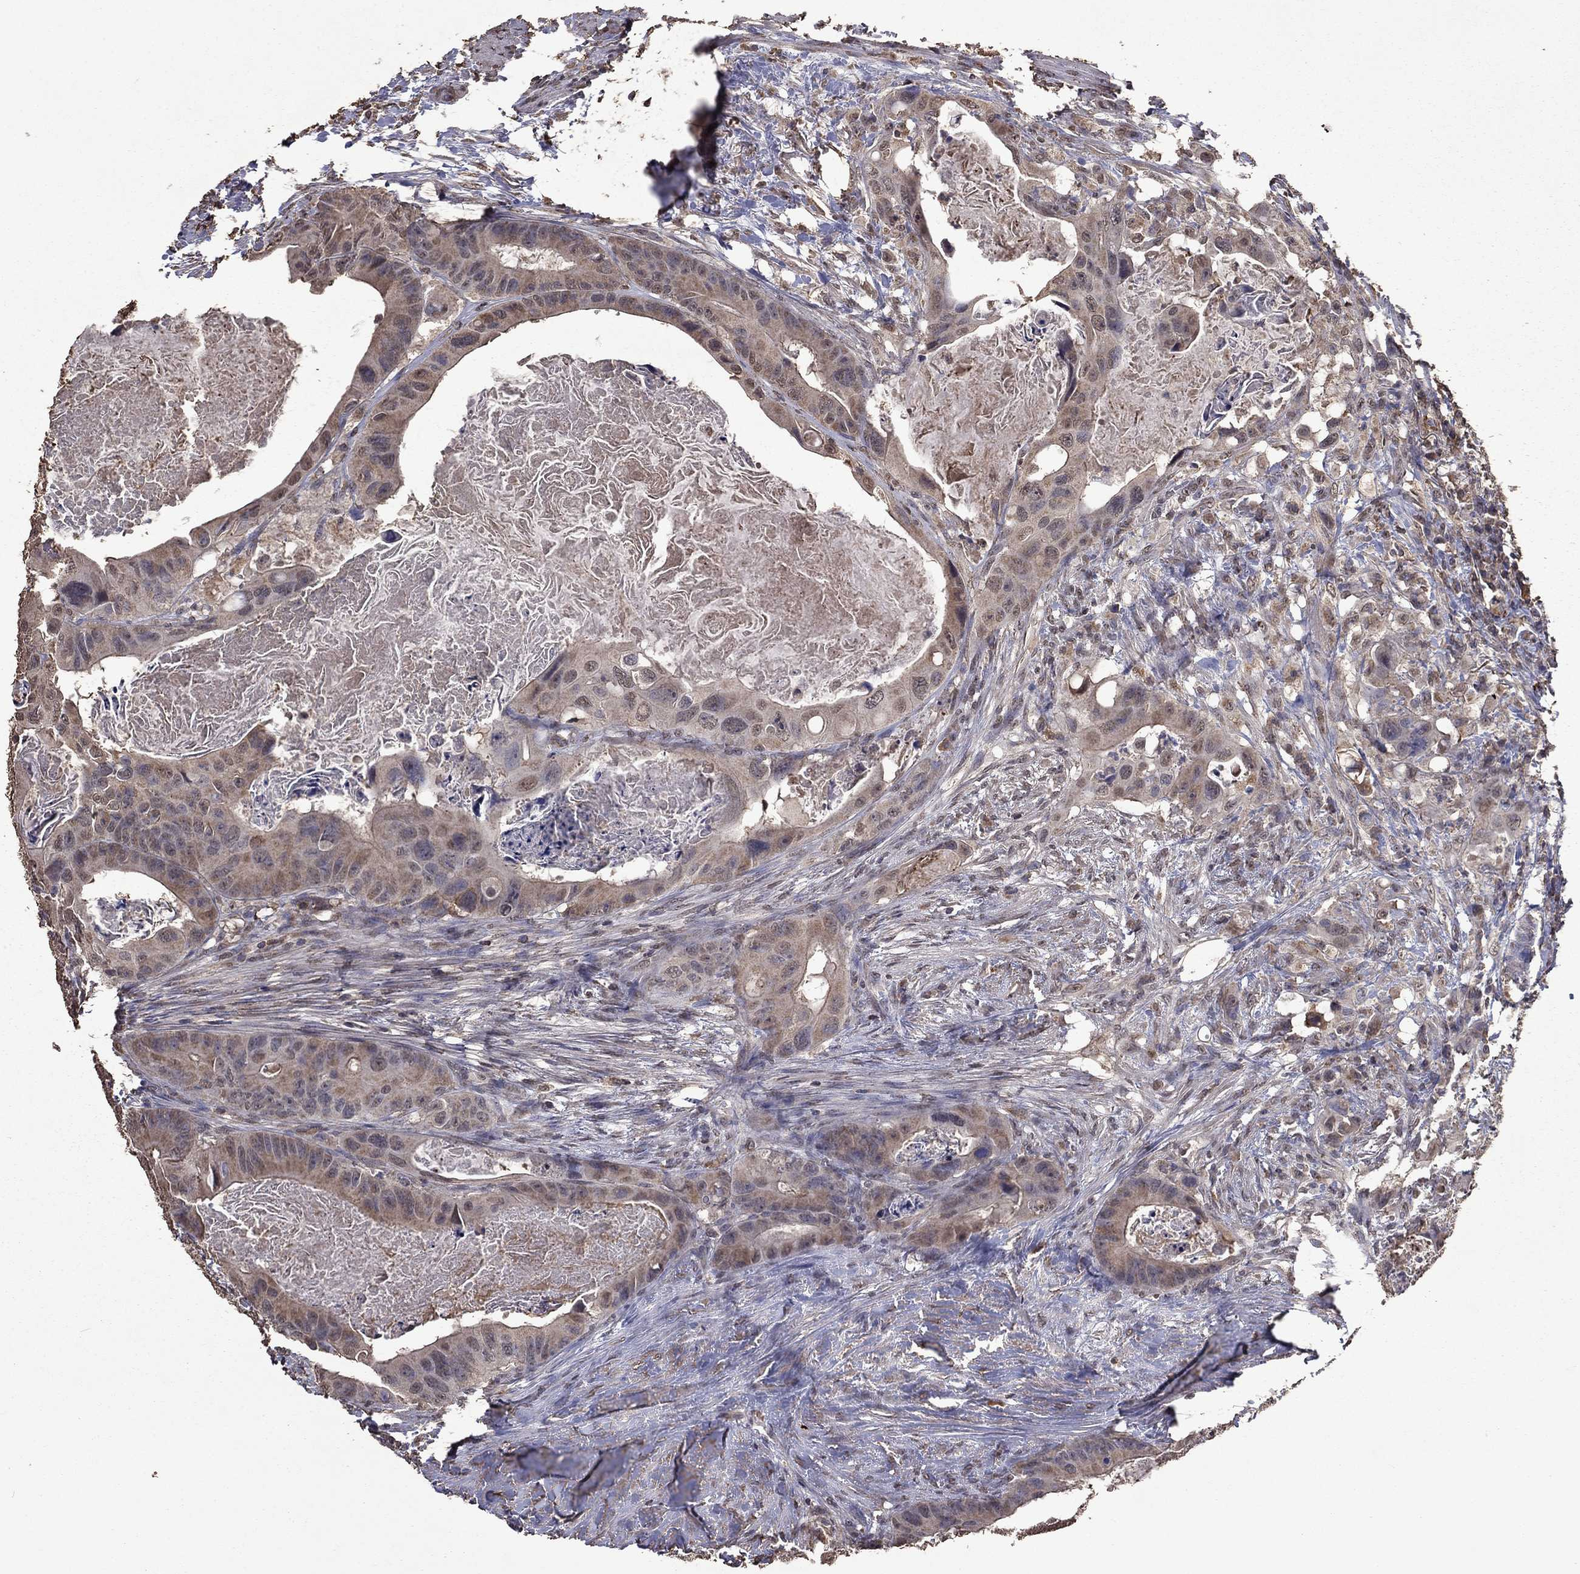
{"staining": {"intensity": "weak", "quantity": ">75%", "location": "cytoplasmic/membranous"}, "tissue": "colorectal cancer", "cell_type": "Tumor cells", "image_type": "cancer", "snomed": [{"axis": "morphology", "description": "Adenocarcinoma, NOS"}, {"axis": "topography", "description": "Rectum"}], "caption": "Brown immunohistochemical staining in adenocarcinoma (colorectal) reveals weak cytoplasmic/membranous expression in about >75% of tumor cells.", "gene": "SERPINA5", "patient": {"sex": "male", "age": 64}}